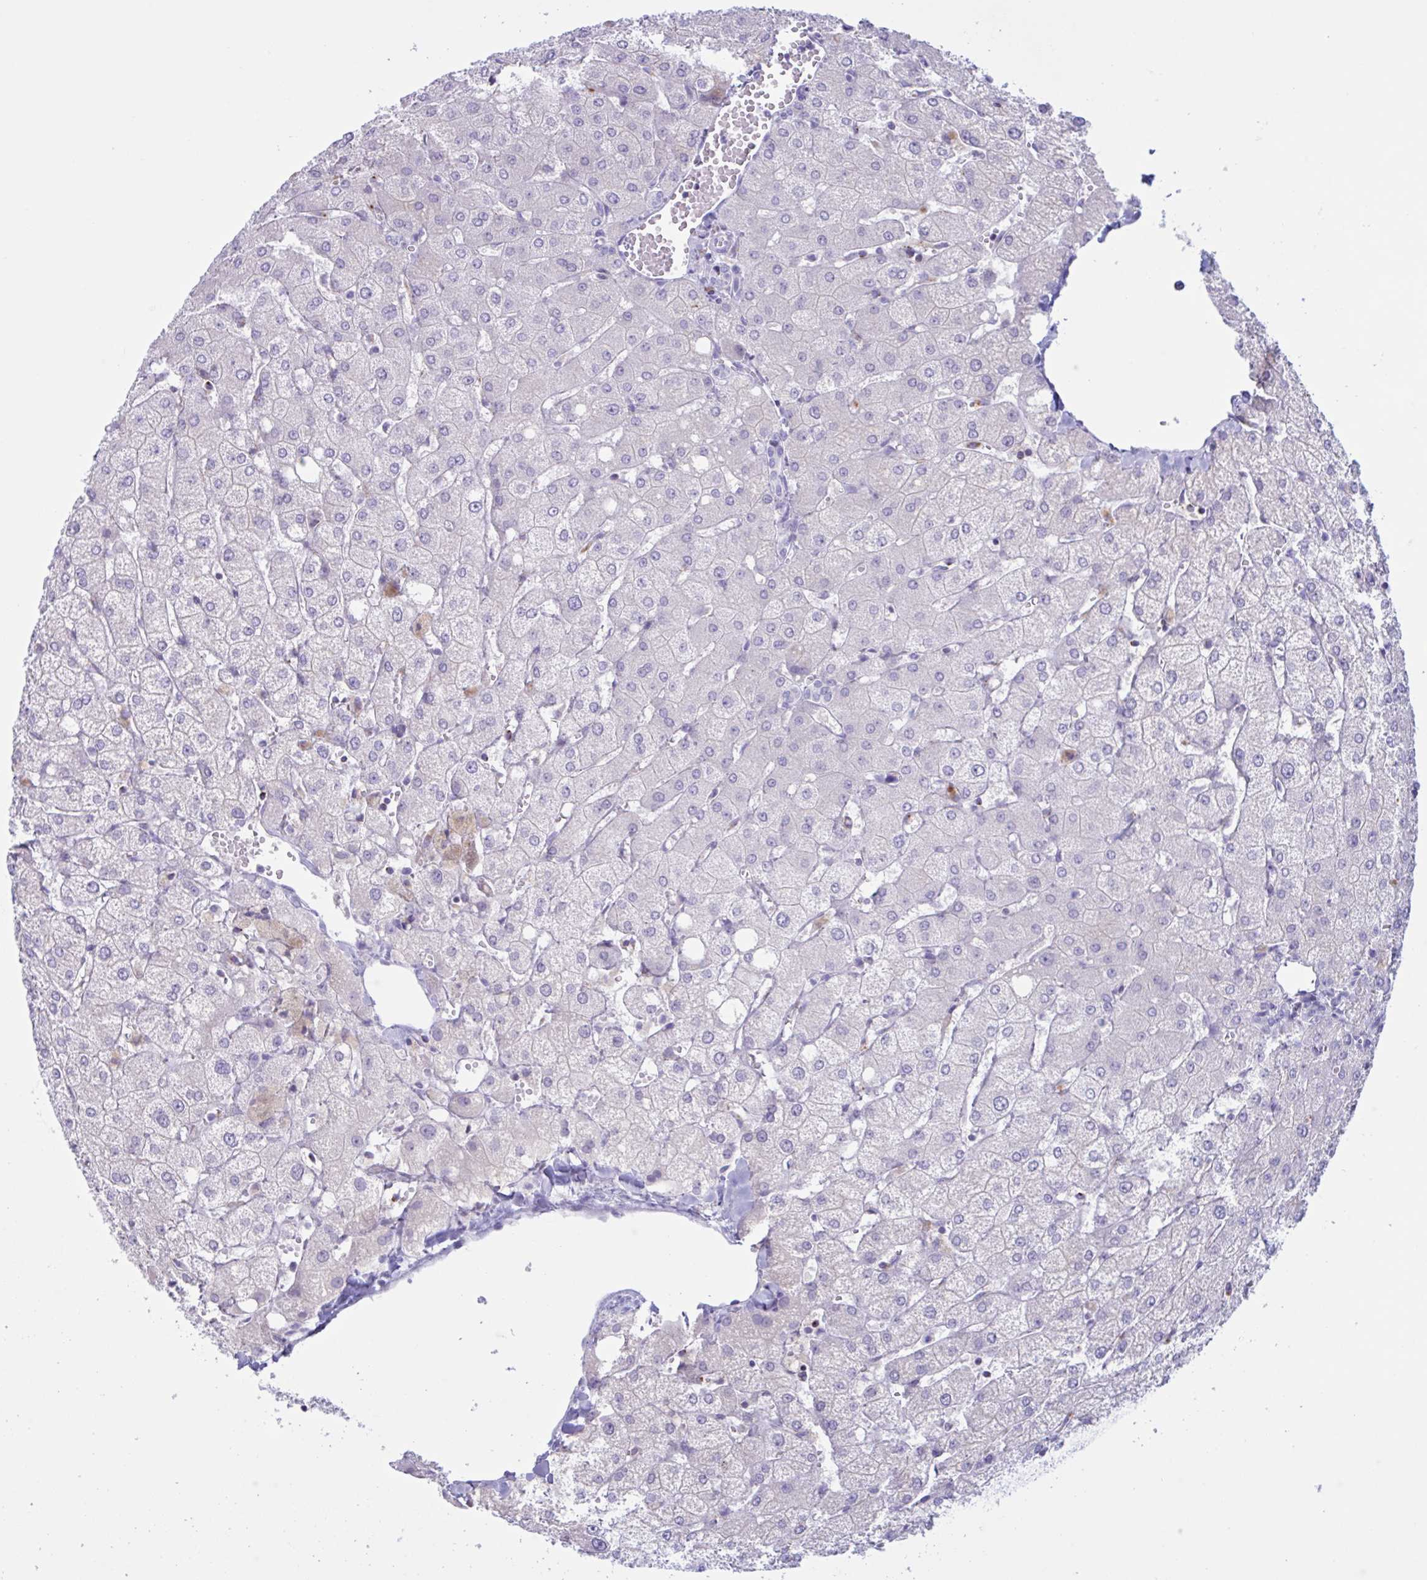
{"staining": {"intensity": "negative", "quantity": "none", "location": "none"}, "tissue": "liver", "cell_type": "Cholangiocytes", "image_type": "normal", "snomed": [{"axis": "morphology", "description": "Normal tissue, NOS"}, {"axis": "topography", "description": "Liver"}], "caption": "IHC micrograph of benign liver: human liver stained with DAB (3,3'-diaminobenzidine) demonstrates no significant protein staining in cholangiocytes. (Brightfield microscopy of DAB immunohistochemistry (IHC) at high magnification).", "gene": "XCL1", "patient": {"sex": "female", "age": 54}}